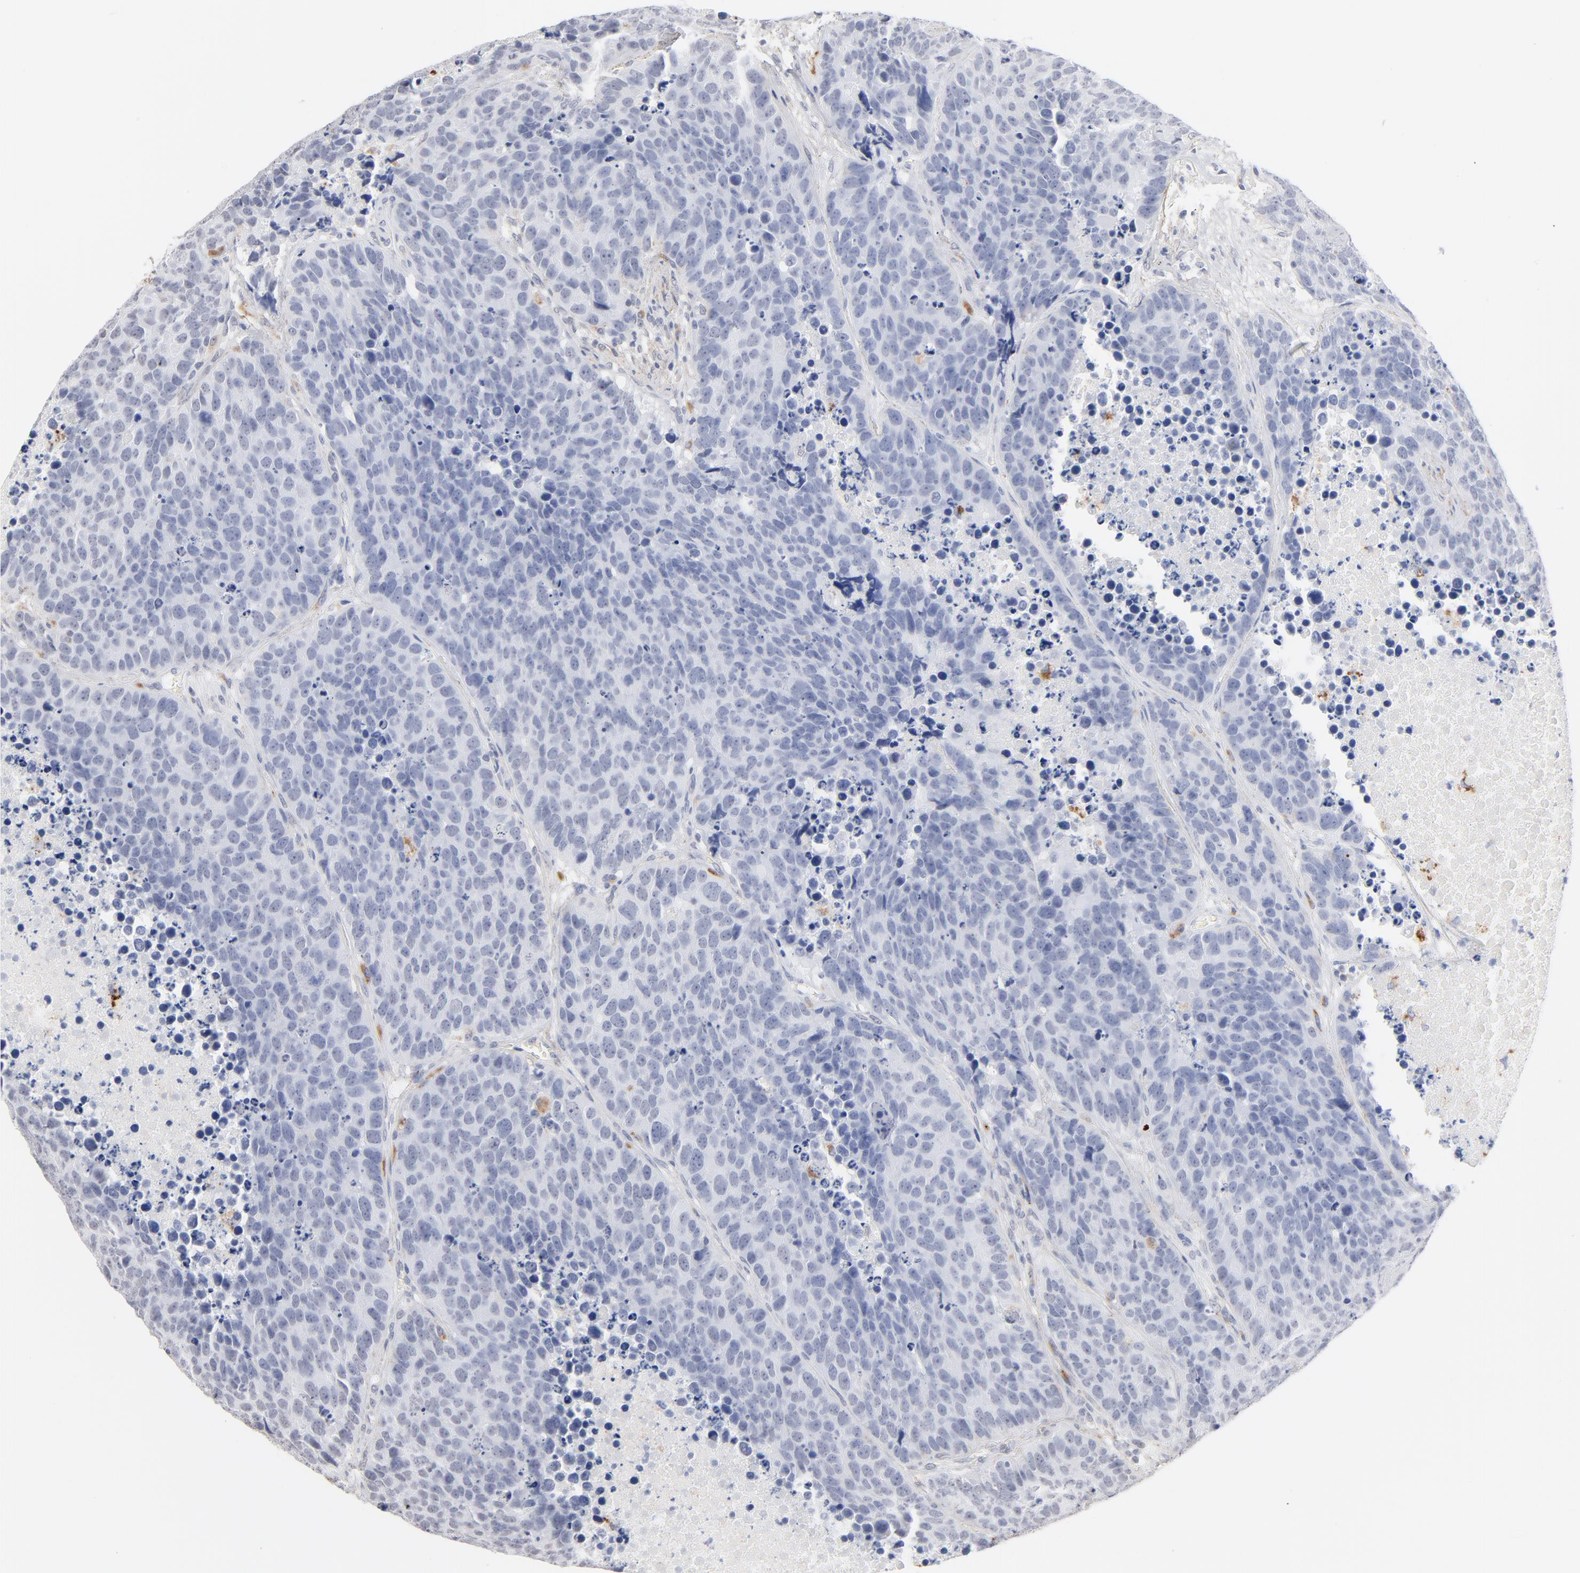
{"staining": {"intensity": "negative", "quantity": "none", "location": "none"}, "tissue": "carcinoid", "cell_type": "Tumor cells", "image_type": "cancer", "snomed": [{"axis": "morphology", "description": "Carcinoid, malignant, NOS"}, {"axis": "topography", "description": "Lung"}], "caption": "This is a photomicrograph of IHC staining of carcinoid (malignant), which shows no staining in tumor cells. Nuclei are stained in blue.", "gene": "LTBP2", "patient": {"sex": "male", "age": 60}}